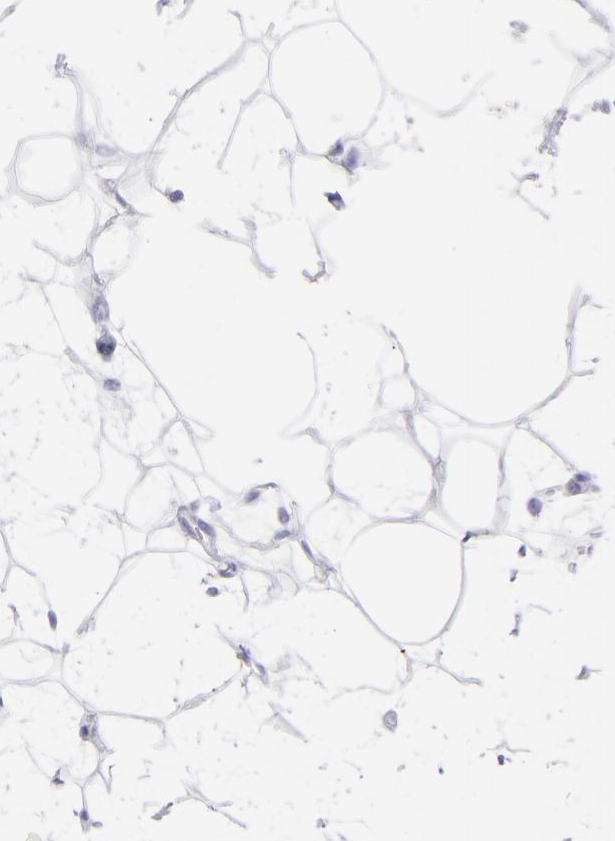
{"staining": {"intensity": "negative", "quantity": "none", "location": "none"}, "tissue": "adipose tissue", "cell_type": "Adipocytes", "image_type": "normal", "snomed": [{"axis": "morphology", "description": "Normal tissue, NOS"}, {"axis": "topography", "description": "Soft tissue"}], "caption": "Immunohistochemistry image of unremarkable adipose tissue: adipose tissue stained with DAB demonstrates no significant protein expression in adipocytes.", "gene": "SLC1A2", "patient": {"sex": "male", "age": 72}}